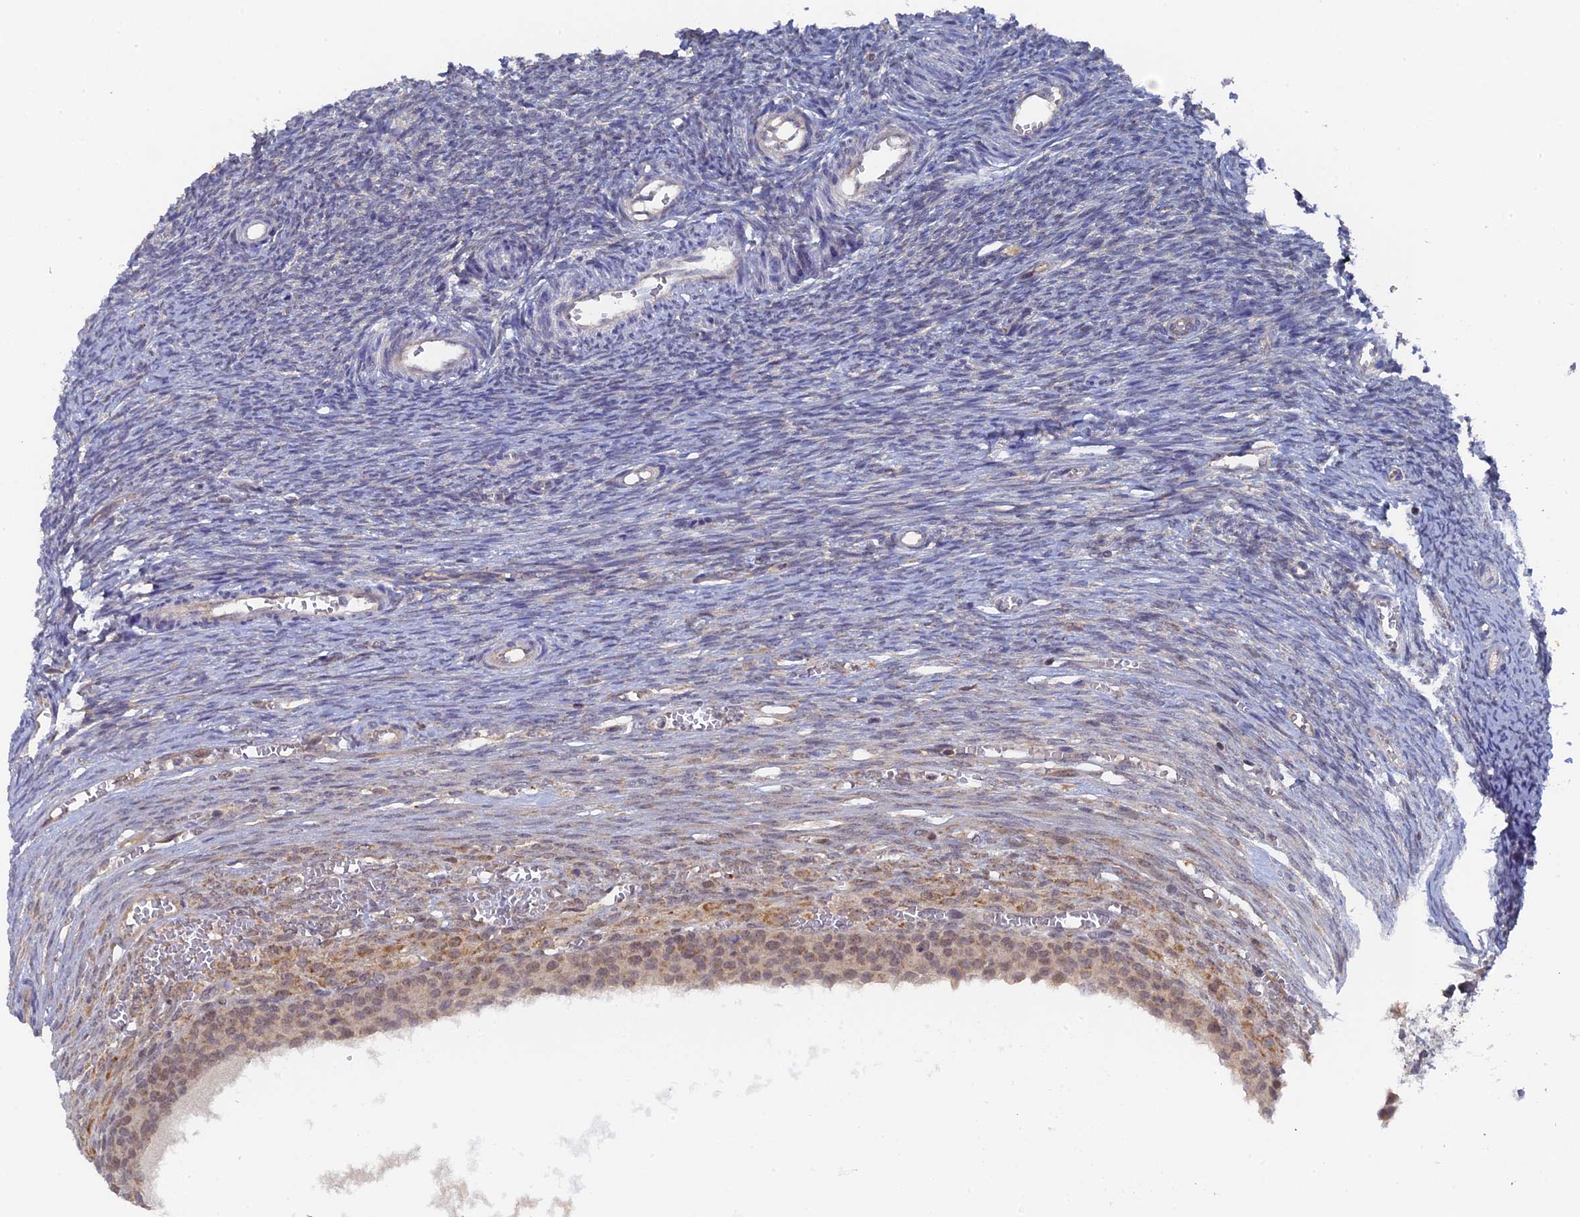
{"staining": {"intensity": "negative", "quantity": "none", "location": "none"}, "tissue": "ovary", "cell_type": "Ovarian stroma cells", "image_type": "normal", "snomed": [{"axis": "morphology", "description": "Normal tissue, NOS"}, {"axis": "topography", "description": "Ovary"}], "caption": "Immunohistochemical staining of unremarkable ovary exhibits no significant expression in ovarian stroma cells. (DAB (3,3'-diaminobenzidine) IHC with hematoxylin counter stain).", "gene": "MIGA2", "patient": {"sex": "female", "age": 44}}